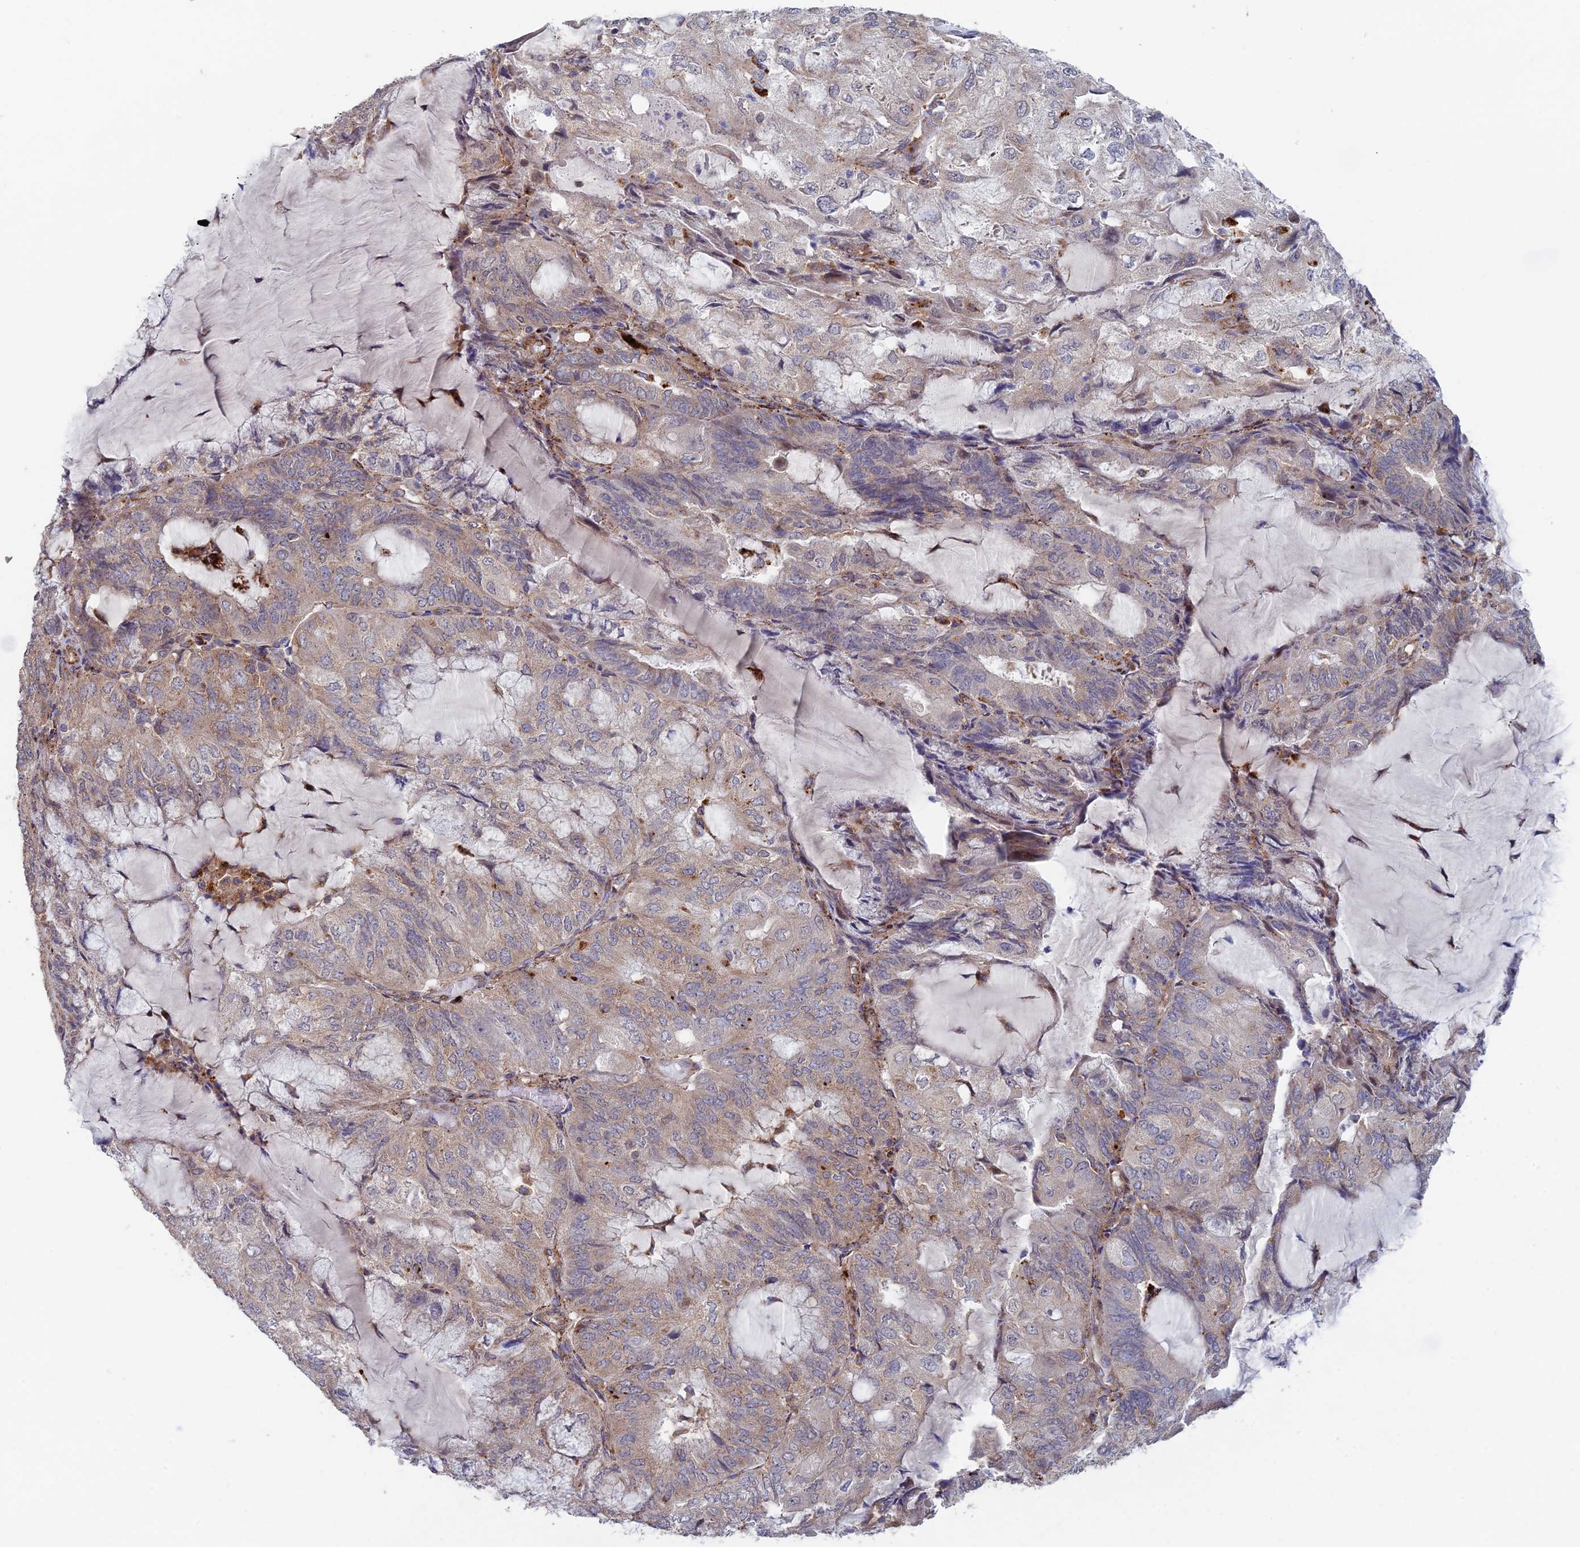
{"staining": {"intensity": "weak", "quantity": "25%-75%", "location": "cytoplasmic/membranous"}, "tissue": "endometrial cancer", "cell_type": "Tumor cells", "image_type": "cancer", "snomed": [{"axis": "morphology", "description": "Adenocarcinoma, NOS"}, {"axis": "topography", "description": "Endometrium"}], "caption": "Immunohistochemical staining of human adenocarcinoma (endometrial) displays weak cytoplasmic/membranous protein expression in about 25%-75% of tumor cells. (Stains: DAB in brown, nuclei in blue, Microscopy: brightfield microscopy at high magnification).", "gene": "FOXS1", "patient": {"sex": "female", "age": 81}}